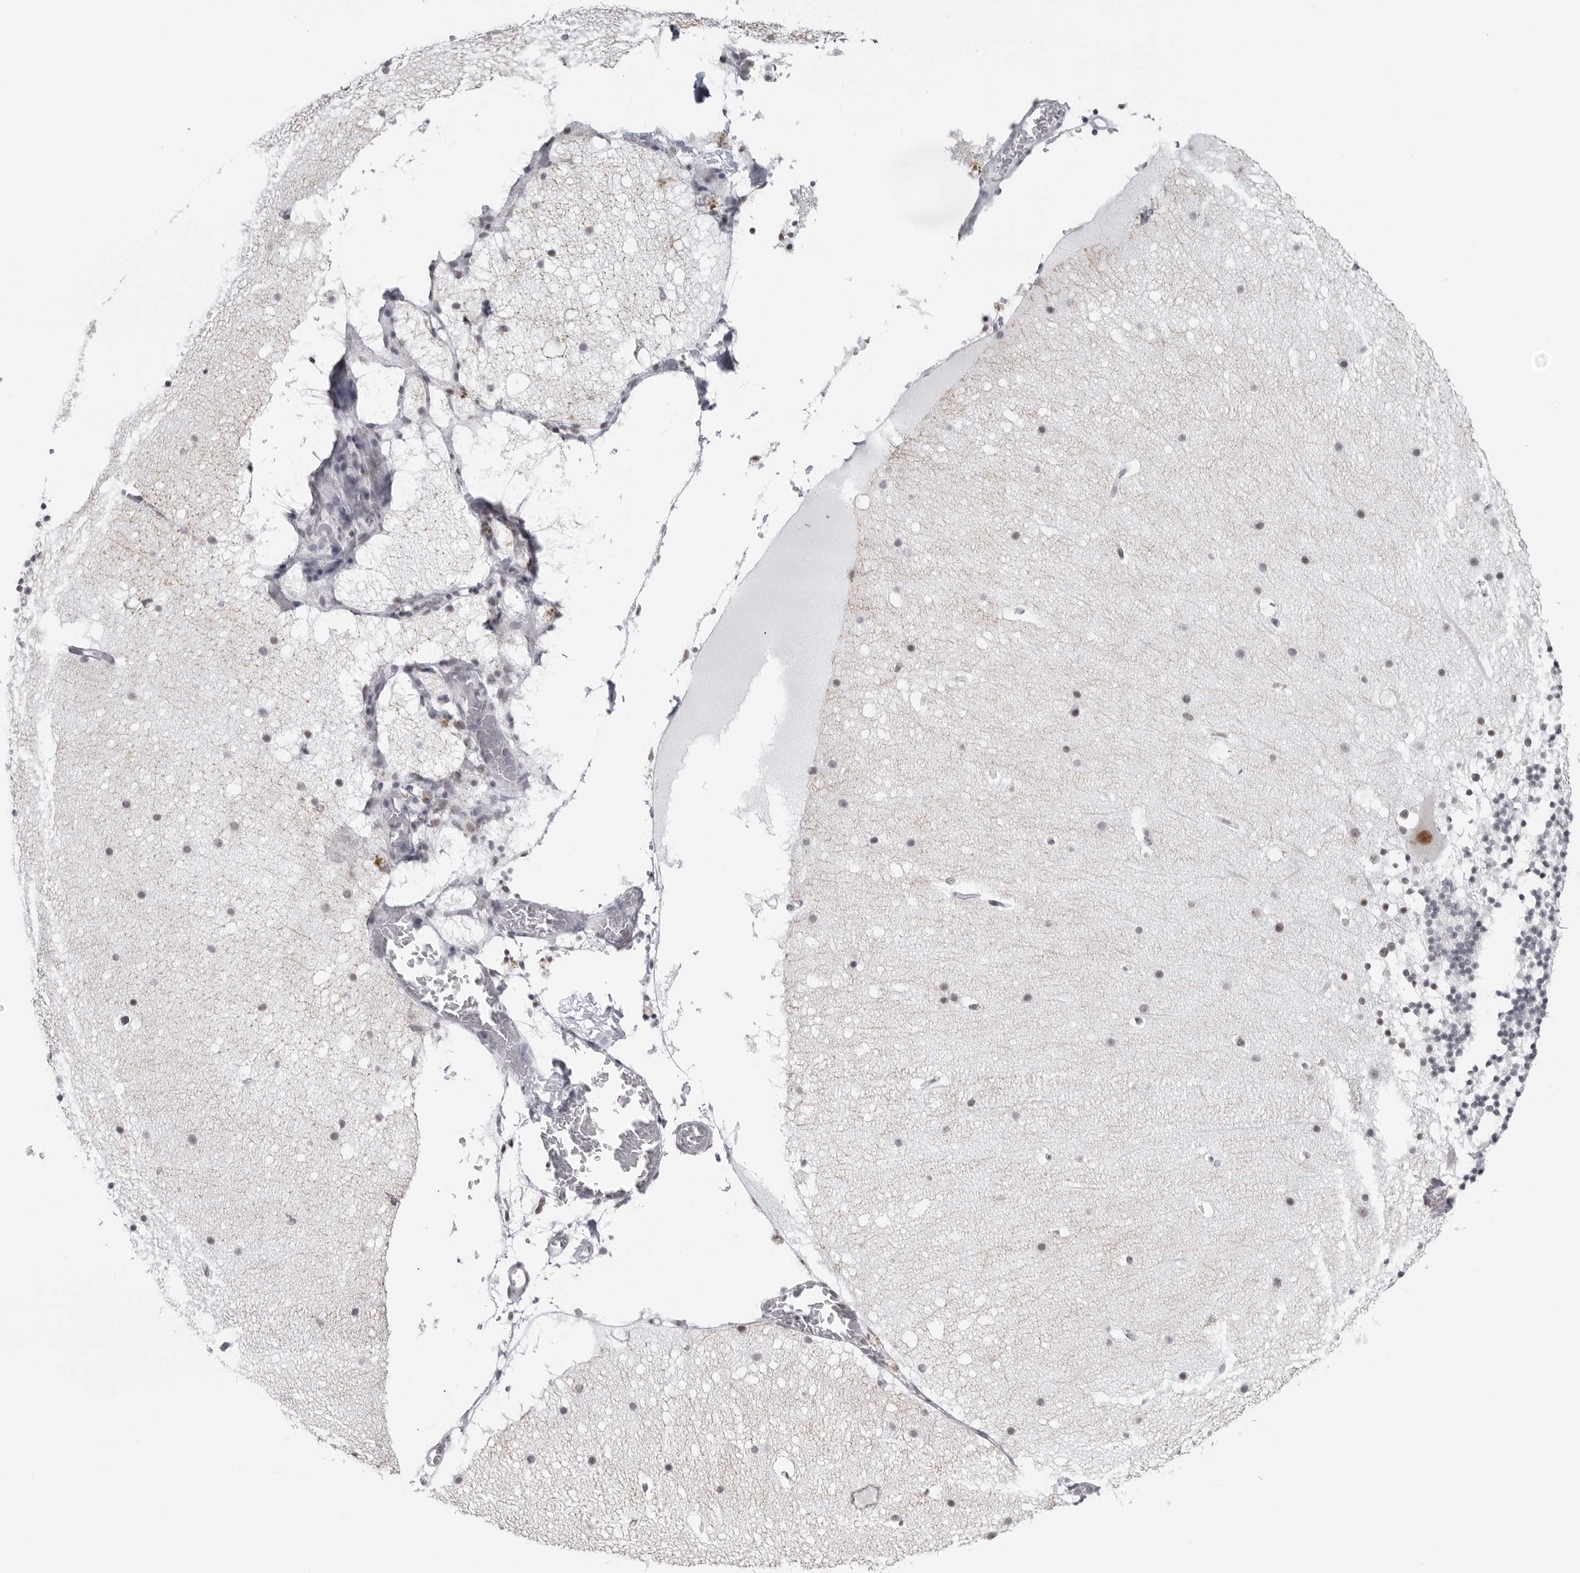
{"staining": {"intensity": "negative", "quantity": "none", "location": "none"}, "tissue": "cerebellum", "cell_type": "Cells in granular layer", "image_type": "normal", "snomed": [{"axis": "morphology", "description": "Normal tissue, NOS"}, {"axis": "topography", "description": "Cerebellum"}], "caption": "A photomicrograph of cerebellum stained for a protein demonstrates no brown staining in cells in granular layer.", "gene": "ESPN", "patient": {"sex": "male", "age": 57}}